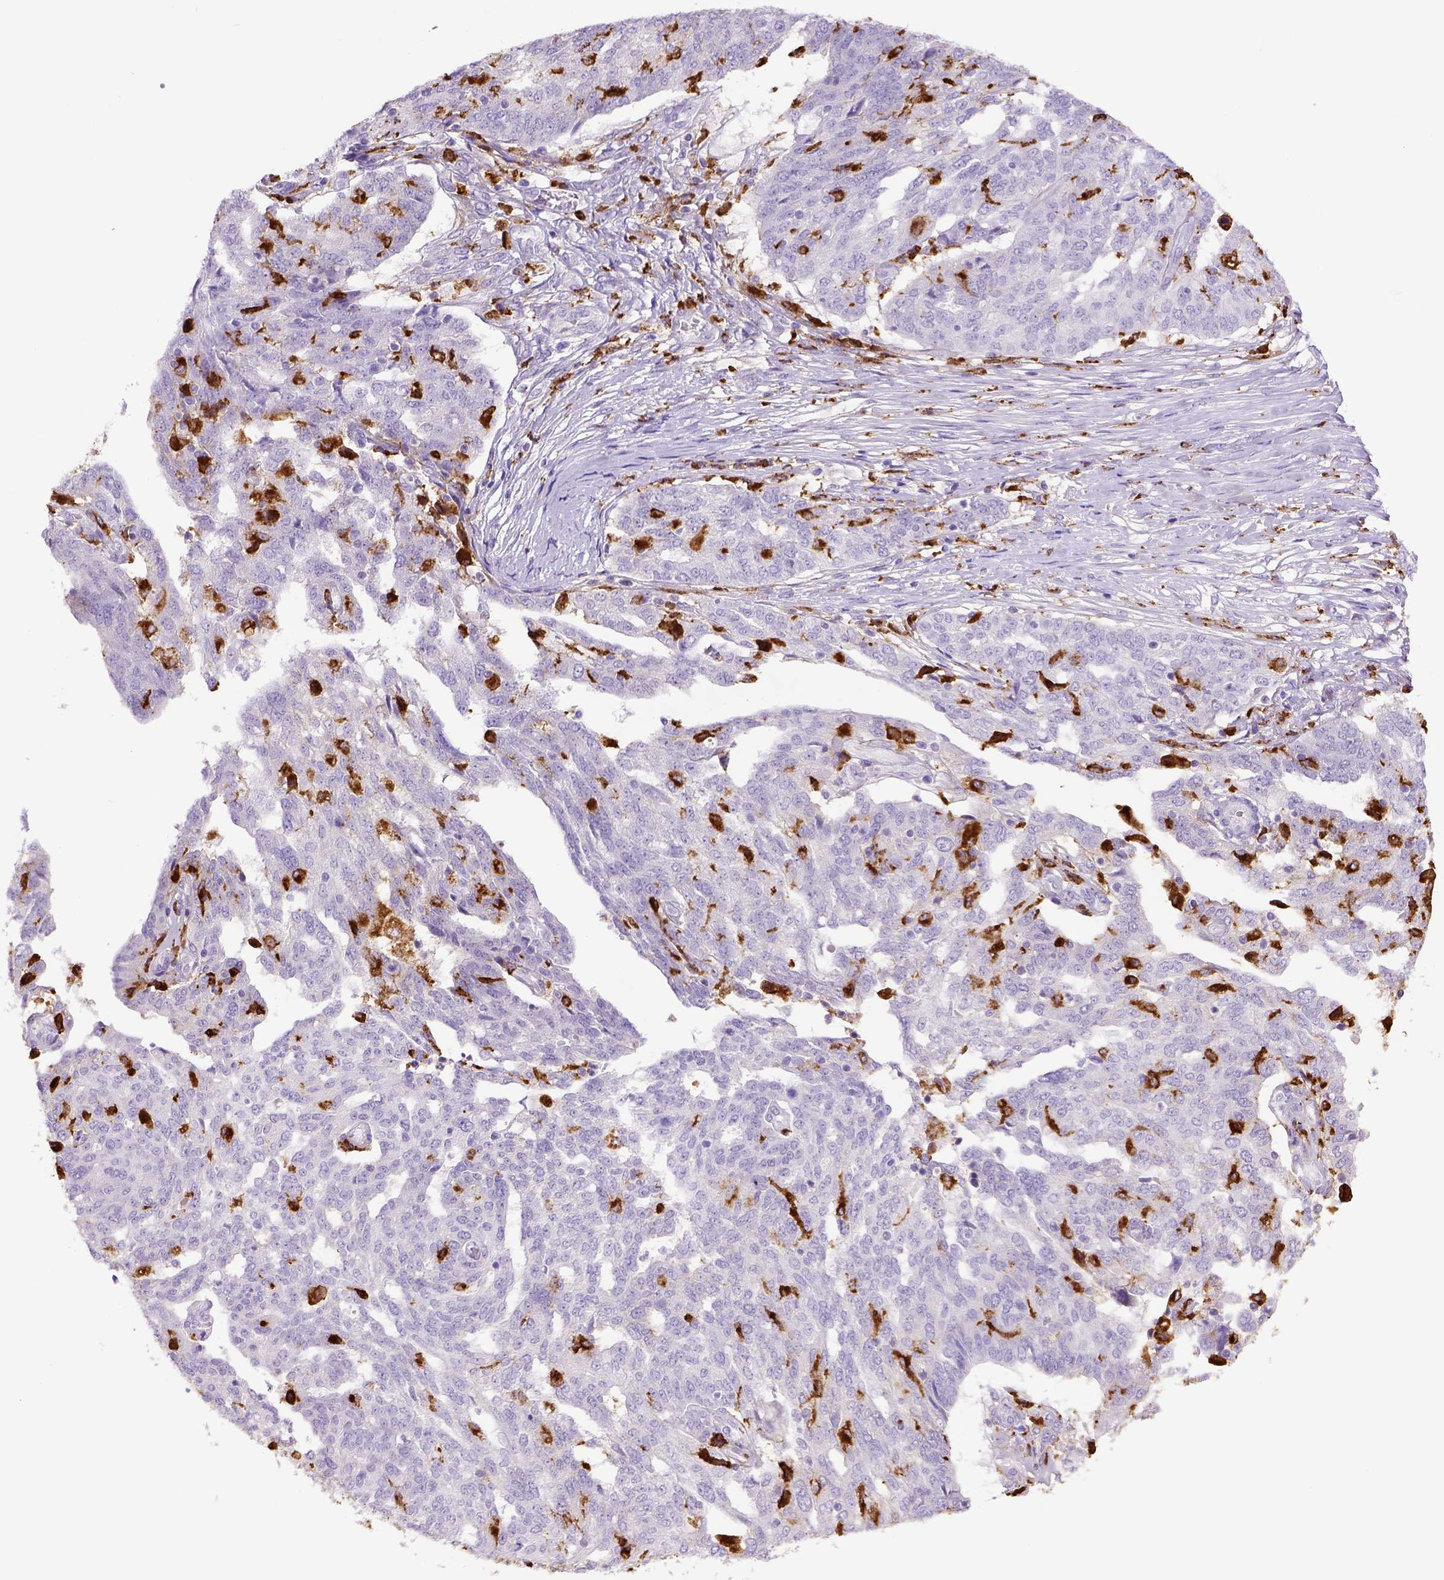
{"staining": {"intensity": "negative", "quantity": "none", "location": "none"}, "tissue": "ovarian cancer", "cell_type": "Tumor cells", "image_type": "cancer", "snomed": [{"axis": "morphology", "description": "Cystadenocarcinoma, serous, NOS"}, {"axis": "topography", "description": "Ovary"}], "caption": "DAB (3,3'-diaminobenzidine) immunohistochemical staining of serous cystadenocarcinoma (ovarian) exhibits no significant positivity in tumor cells.", "gene": "CD68", "patient": {"sex": "female", "age": 67}}